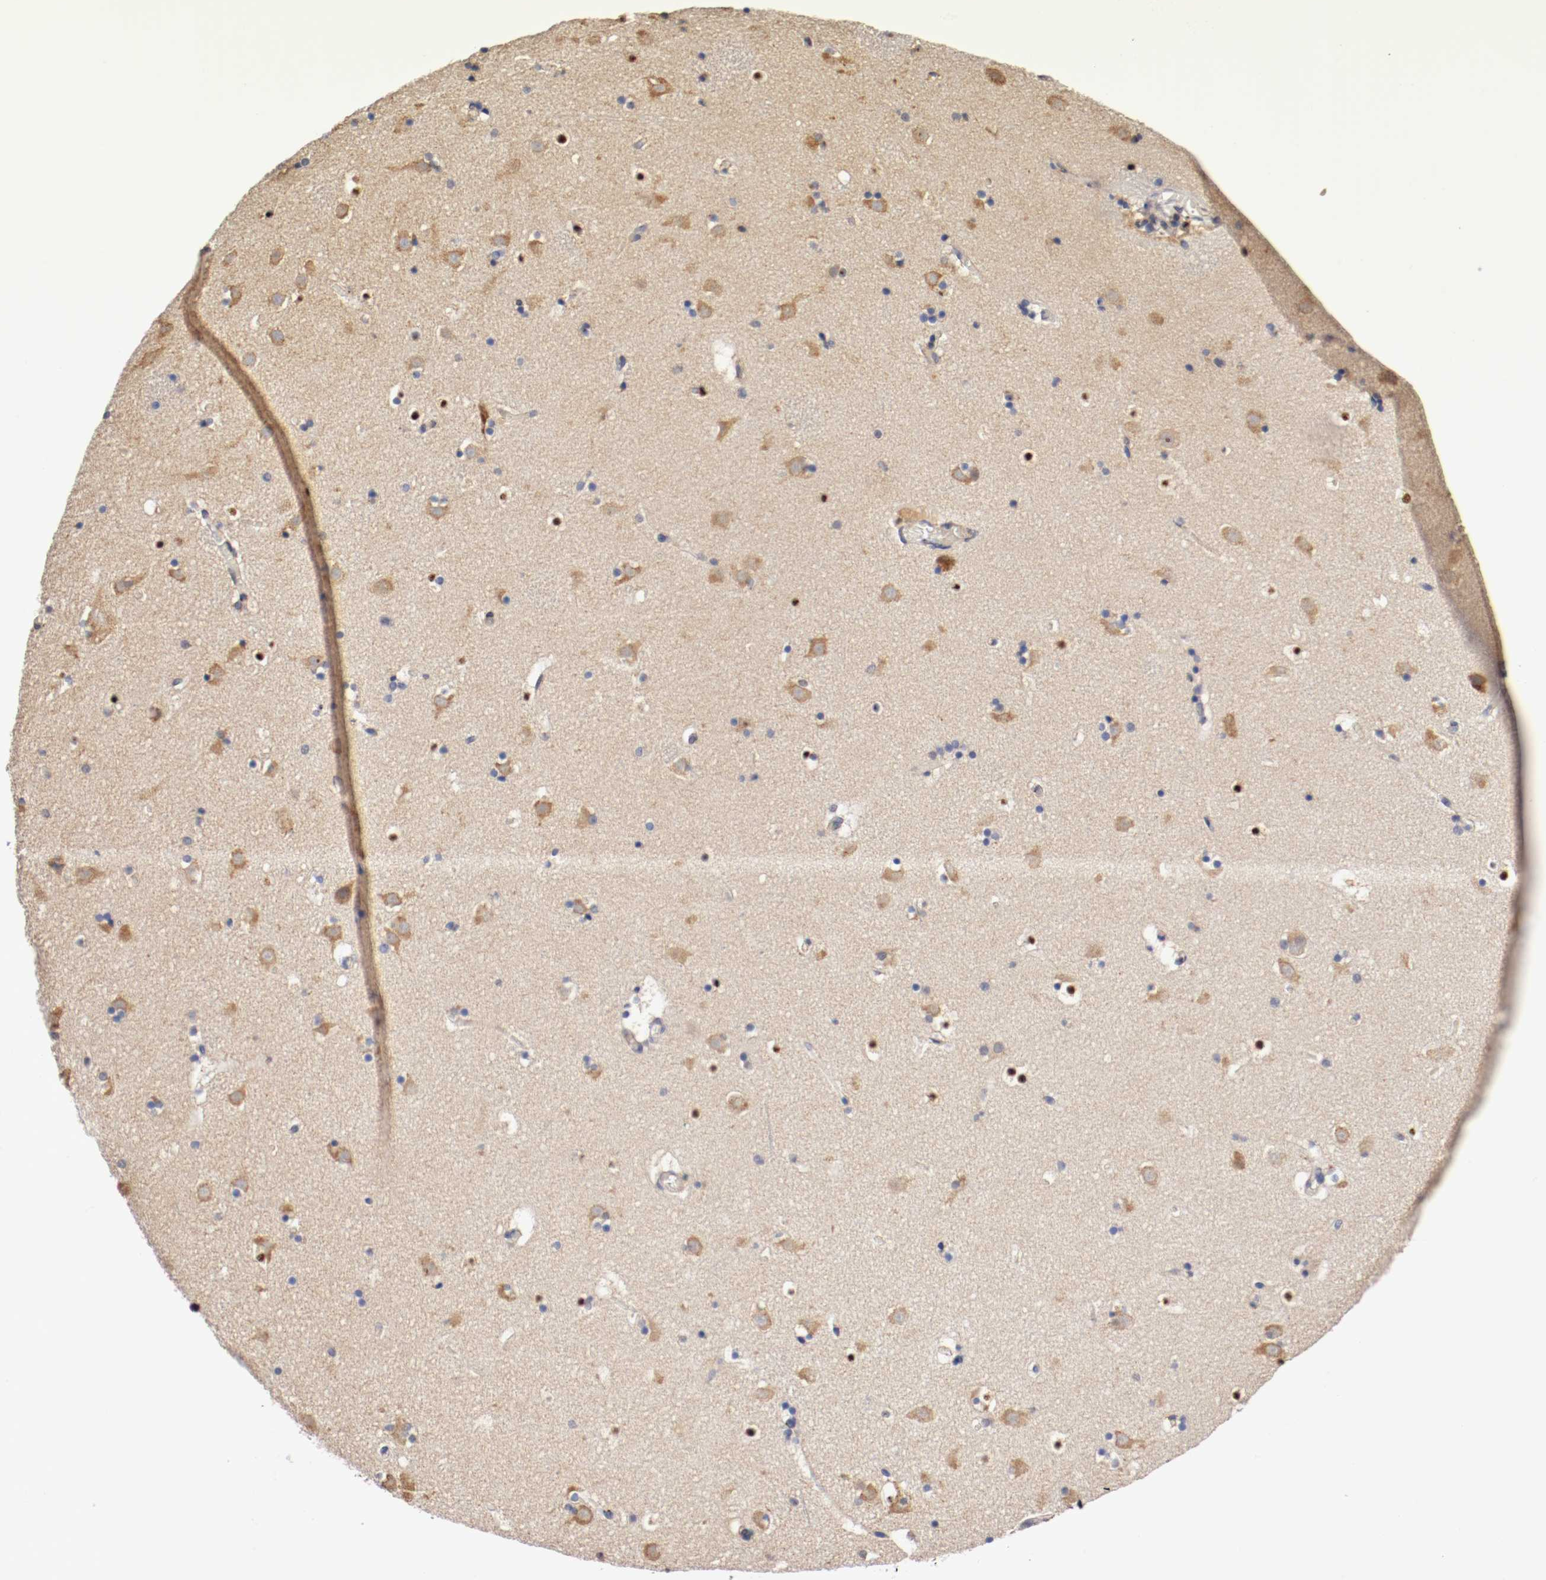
{"staining": {"intensity": "weak", "quantity": ">75%", "location": "cytoplasmic/membranous"}, "tissue": "caudate", "cell_type": "Glial cells", "image_type": "normal", "snomed": [{"axis": "morphology", "description": "Normal tissue, NOS"}, {"axis": "topography", "description": "Lateral ventricle wall"}], "caption": "Brown immunohistochemical staining in benign human caudate demonstrates weak cytoplasmic/membranous staining in about >75% of glial cells.", "gene": "TNFSF12", "patient": {"sex": "male", "age": 45}}